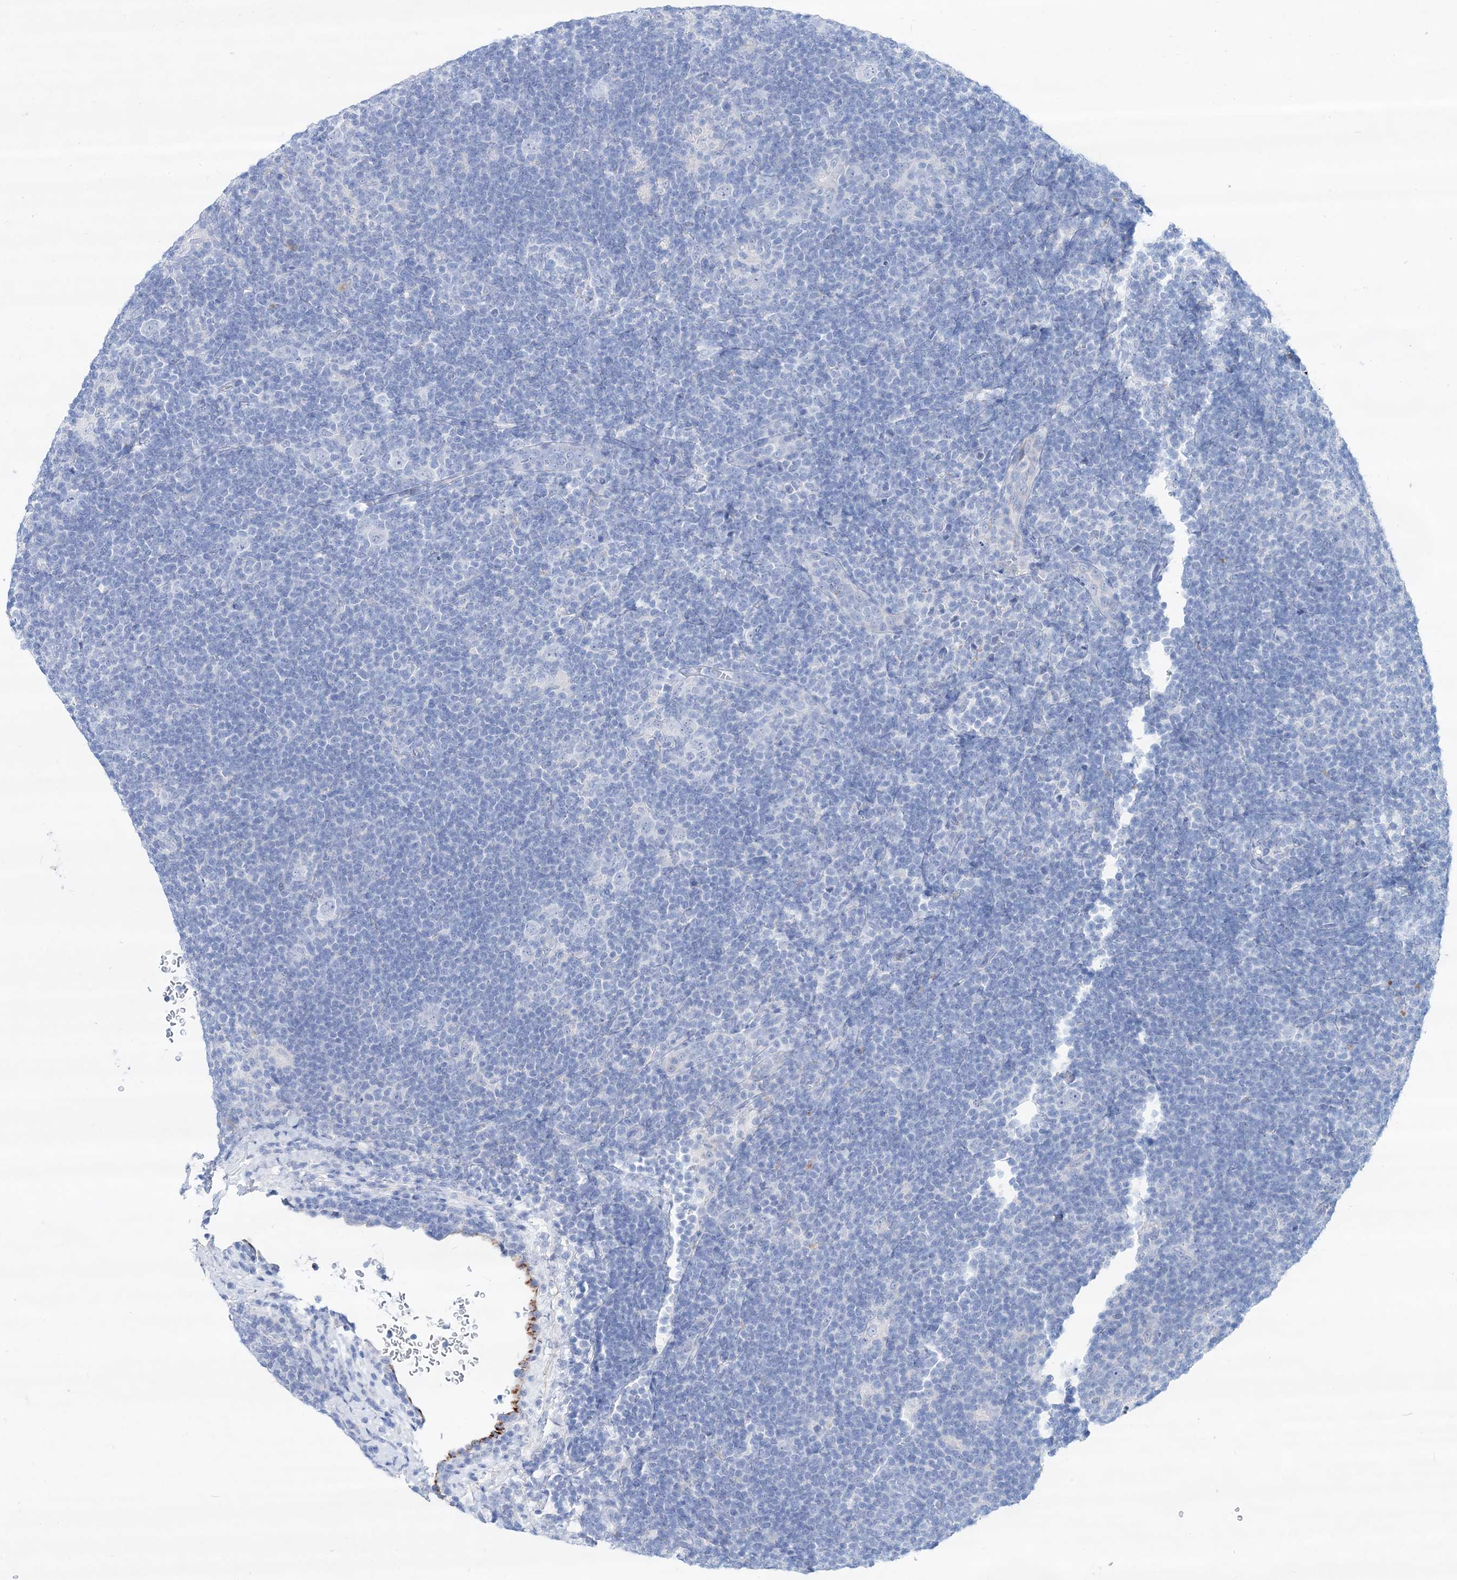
{"staining": {"intensity": "negative", "quantity": "none", "location": "none"}, "tissue": "lymphoma", "cell_type": "Tumor cells", "image_type": "cancer", "snomed": [{"axis": "morphology", "description": "Hodgkin's disease, NOS"}, {"axis": "topography", "description": "Lymph node"}], "caption": "Immunohistochemistry (IHC) photomicrograph of neoplastic tissue: lymphoma stained with DAB (3,3'-diaminobenzidine) shows no significant protein positivity in tumor cells. (DAB IHC visualized using brightfield microscopy, high magnification).", "gene": "SPINK7", "patient": {"sex": "female", "age": 57}}